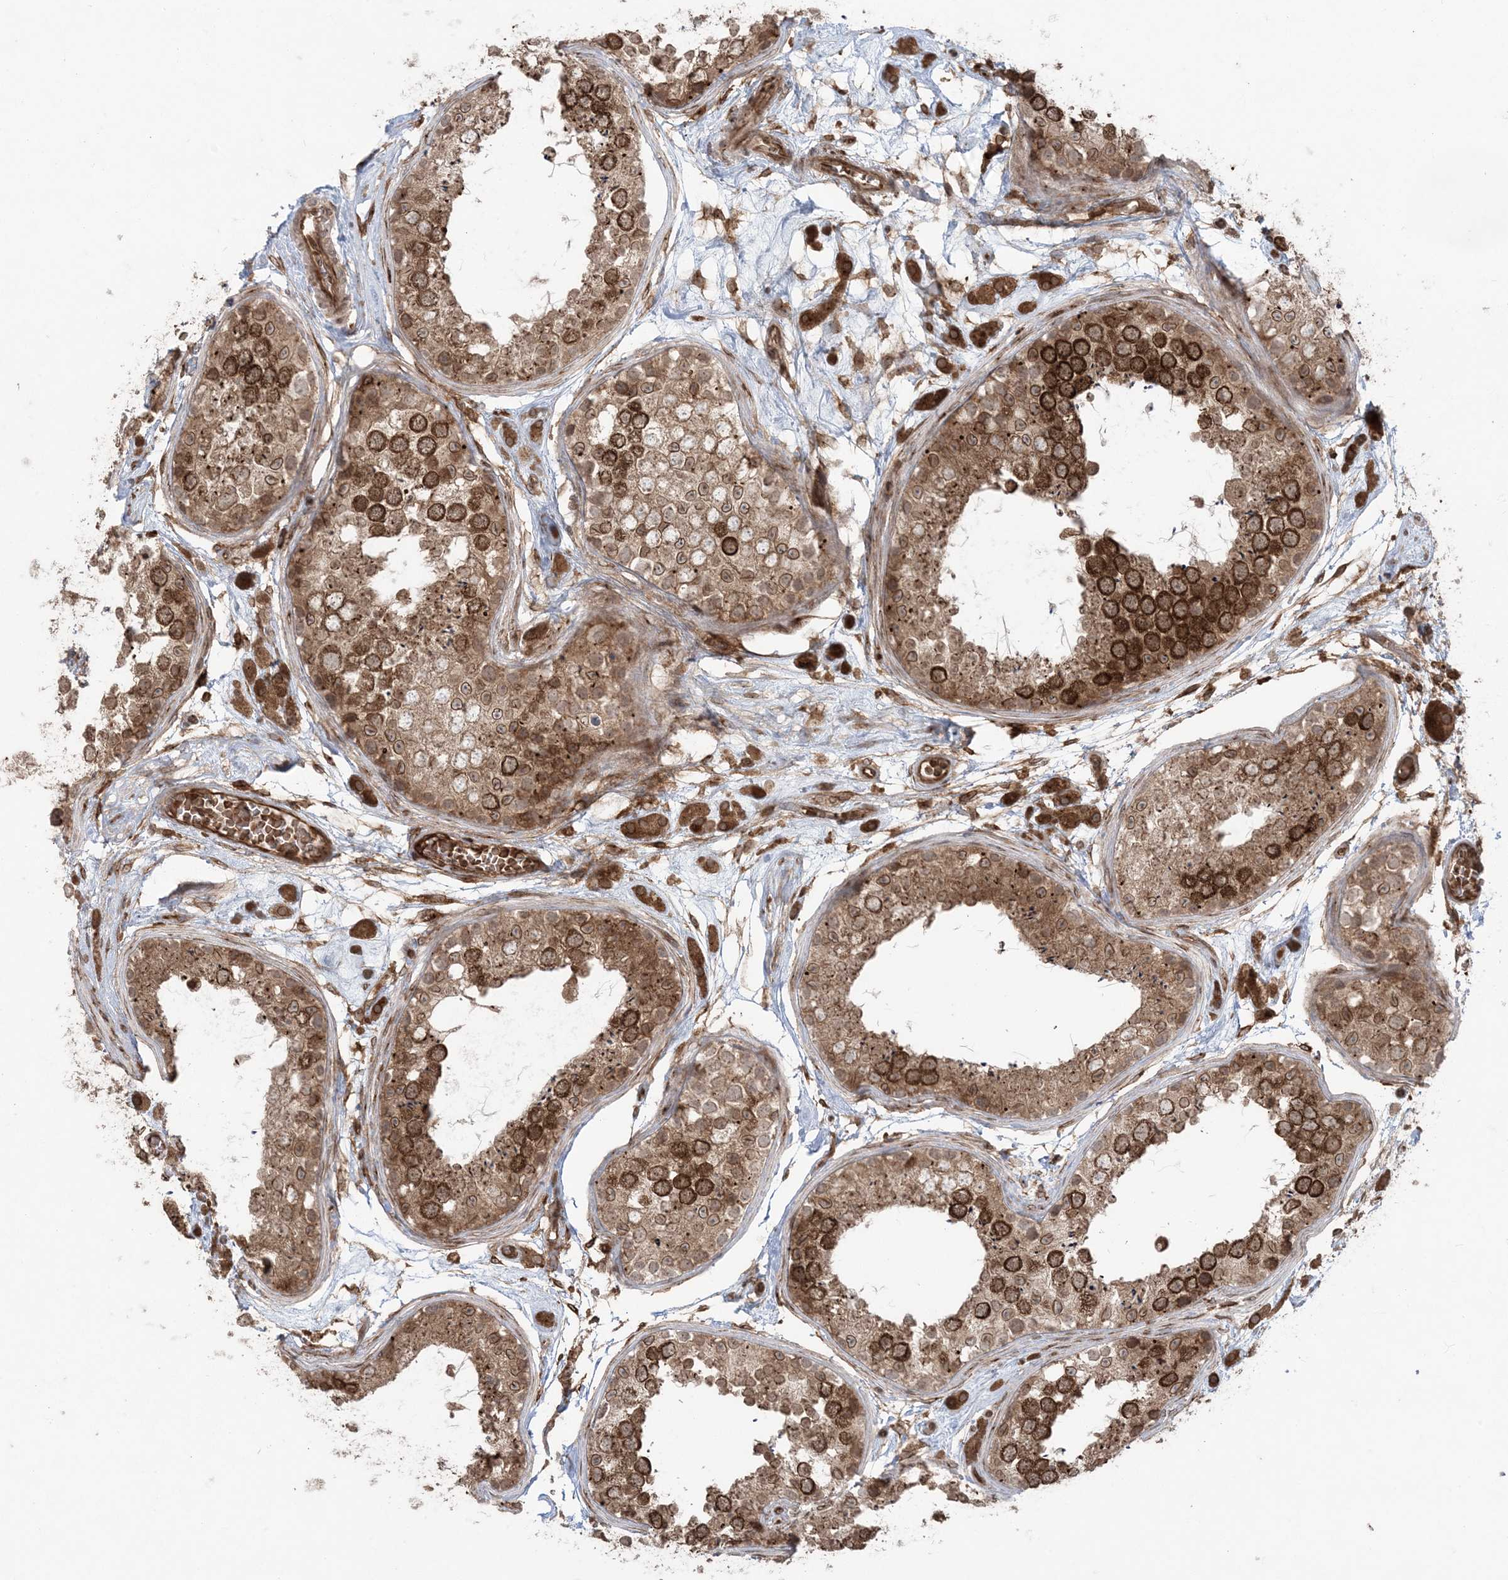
{"staining": {"intensity": "strong", "quantity": ">75%", "location": "cytoplasmic/membranous"}, "tissue": "testis", "cell_type": "Cells in seminiferous ducts", "image_type": "normal", "snomed": [{"axis": "morphology", "description": "Normal tissue, NOS"}, {"axis": "topography", "description": "Testis"}], "caption": "Human testis stained for a protein (brown) shows strong cytoplasmic/membranous positive staining in about >75% of cells in seminiferous ducts.", "gene": "DDX19B", "patient": {"sex": "male", "age": 25}}